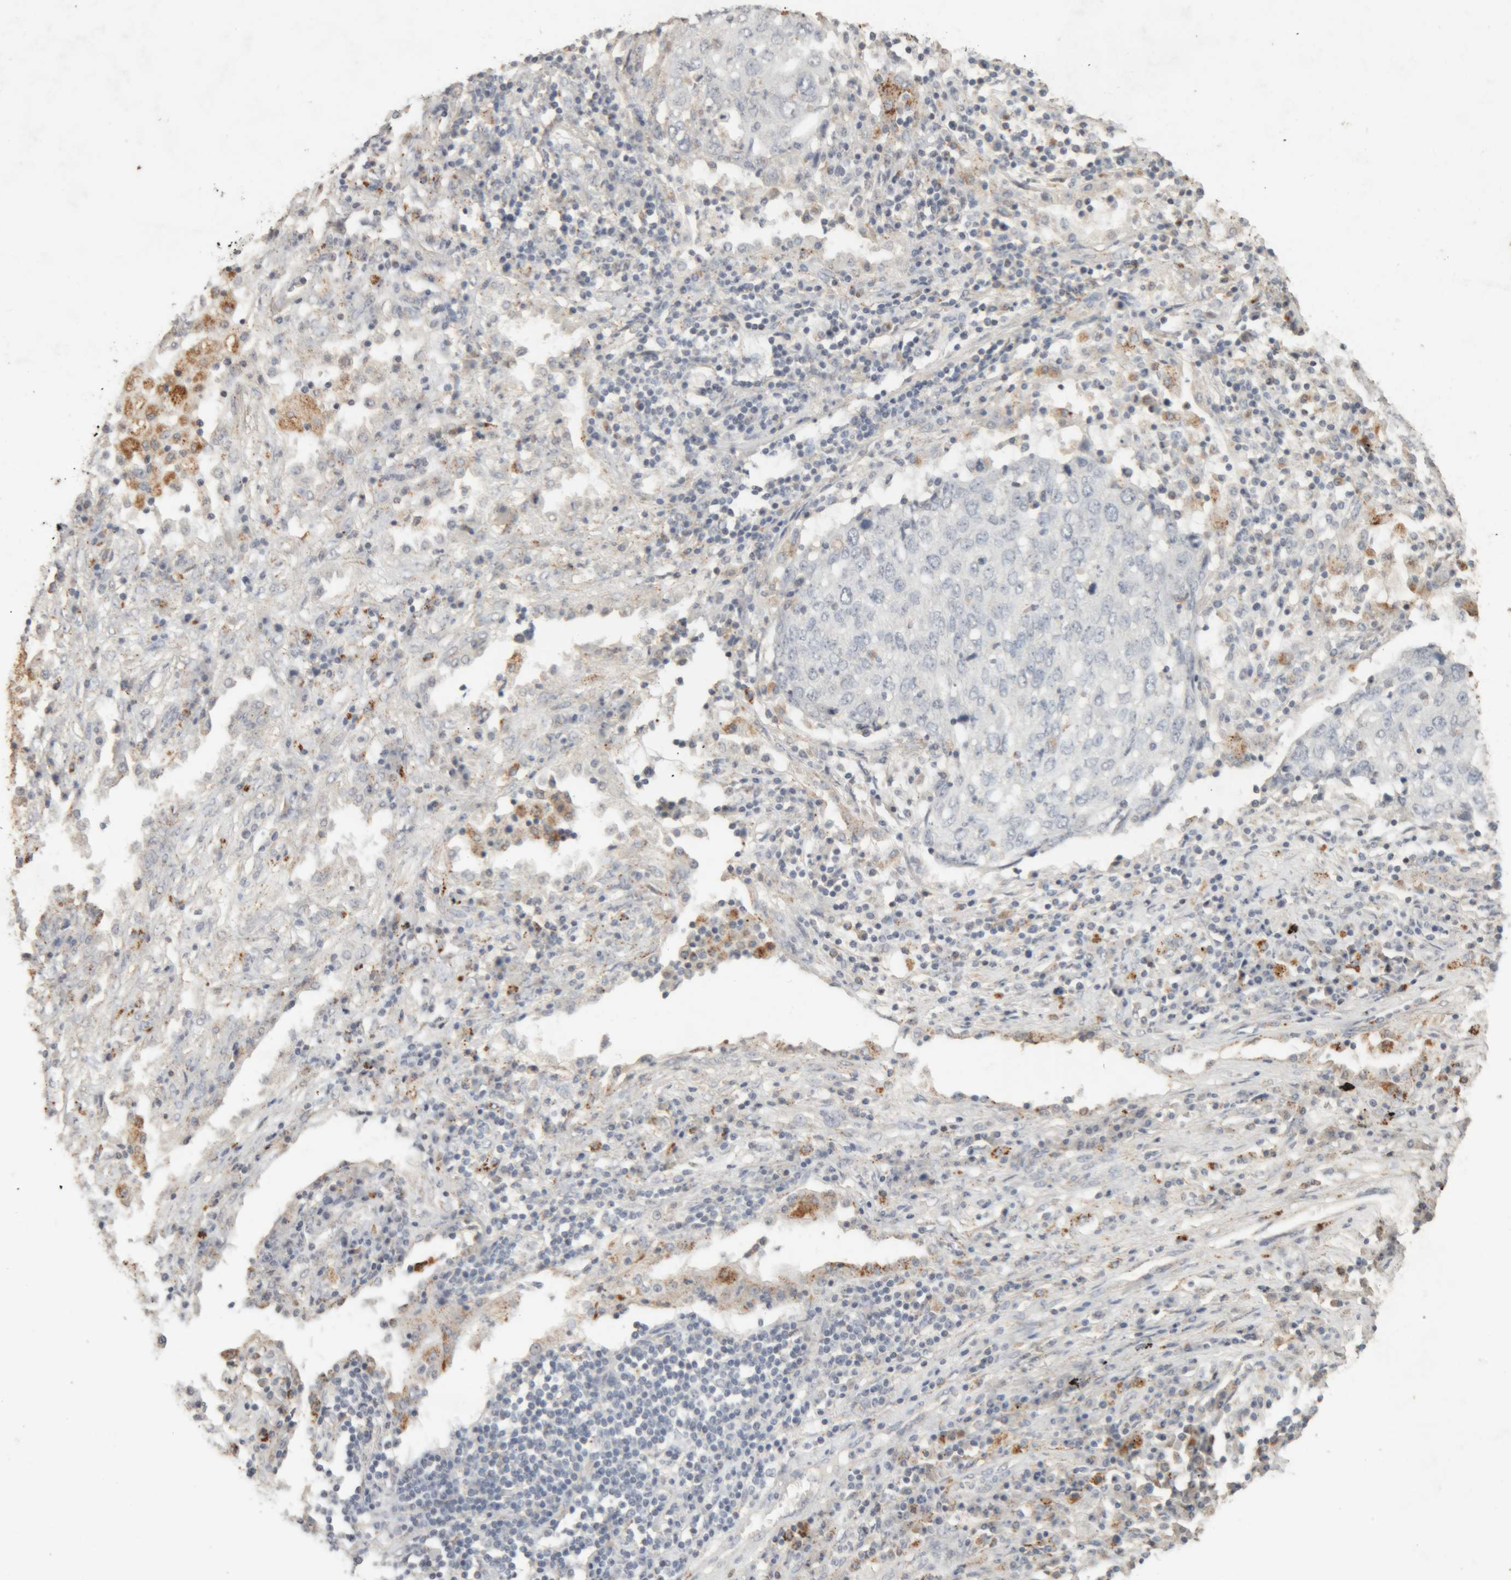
{"staining": {"intensity": "negative", "quantity": "none", "location": "none"}, "tissue": "lung cancer", "cell_type": "Tumor cells", "image_type": "cancer", "snomed": [{"axis": "morphology", "description": "Squamous cell carcinoma, NOS"}, {"axis": "topography", "description": "Lung"}], "caption": "IHC image of human lung cancer stained for a protein (brown), which demonstrates no staining in tumor cells. The staining is performed using DAB (3,3'-diaminobenzidine) brown chromogen with nuclei counter-stained in using hematoxylin.", "gene": "ARSA", "patient": {"sex": "female", "age": 63}}